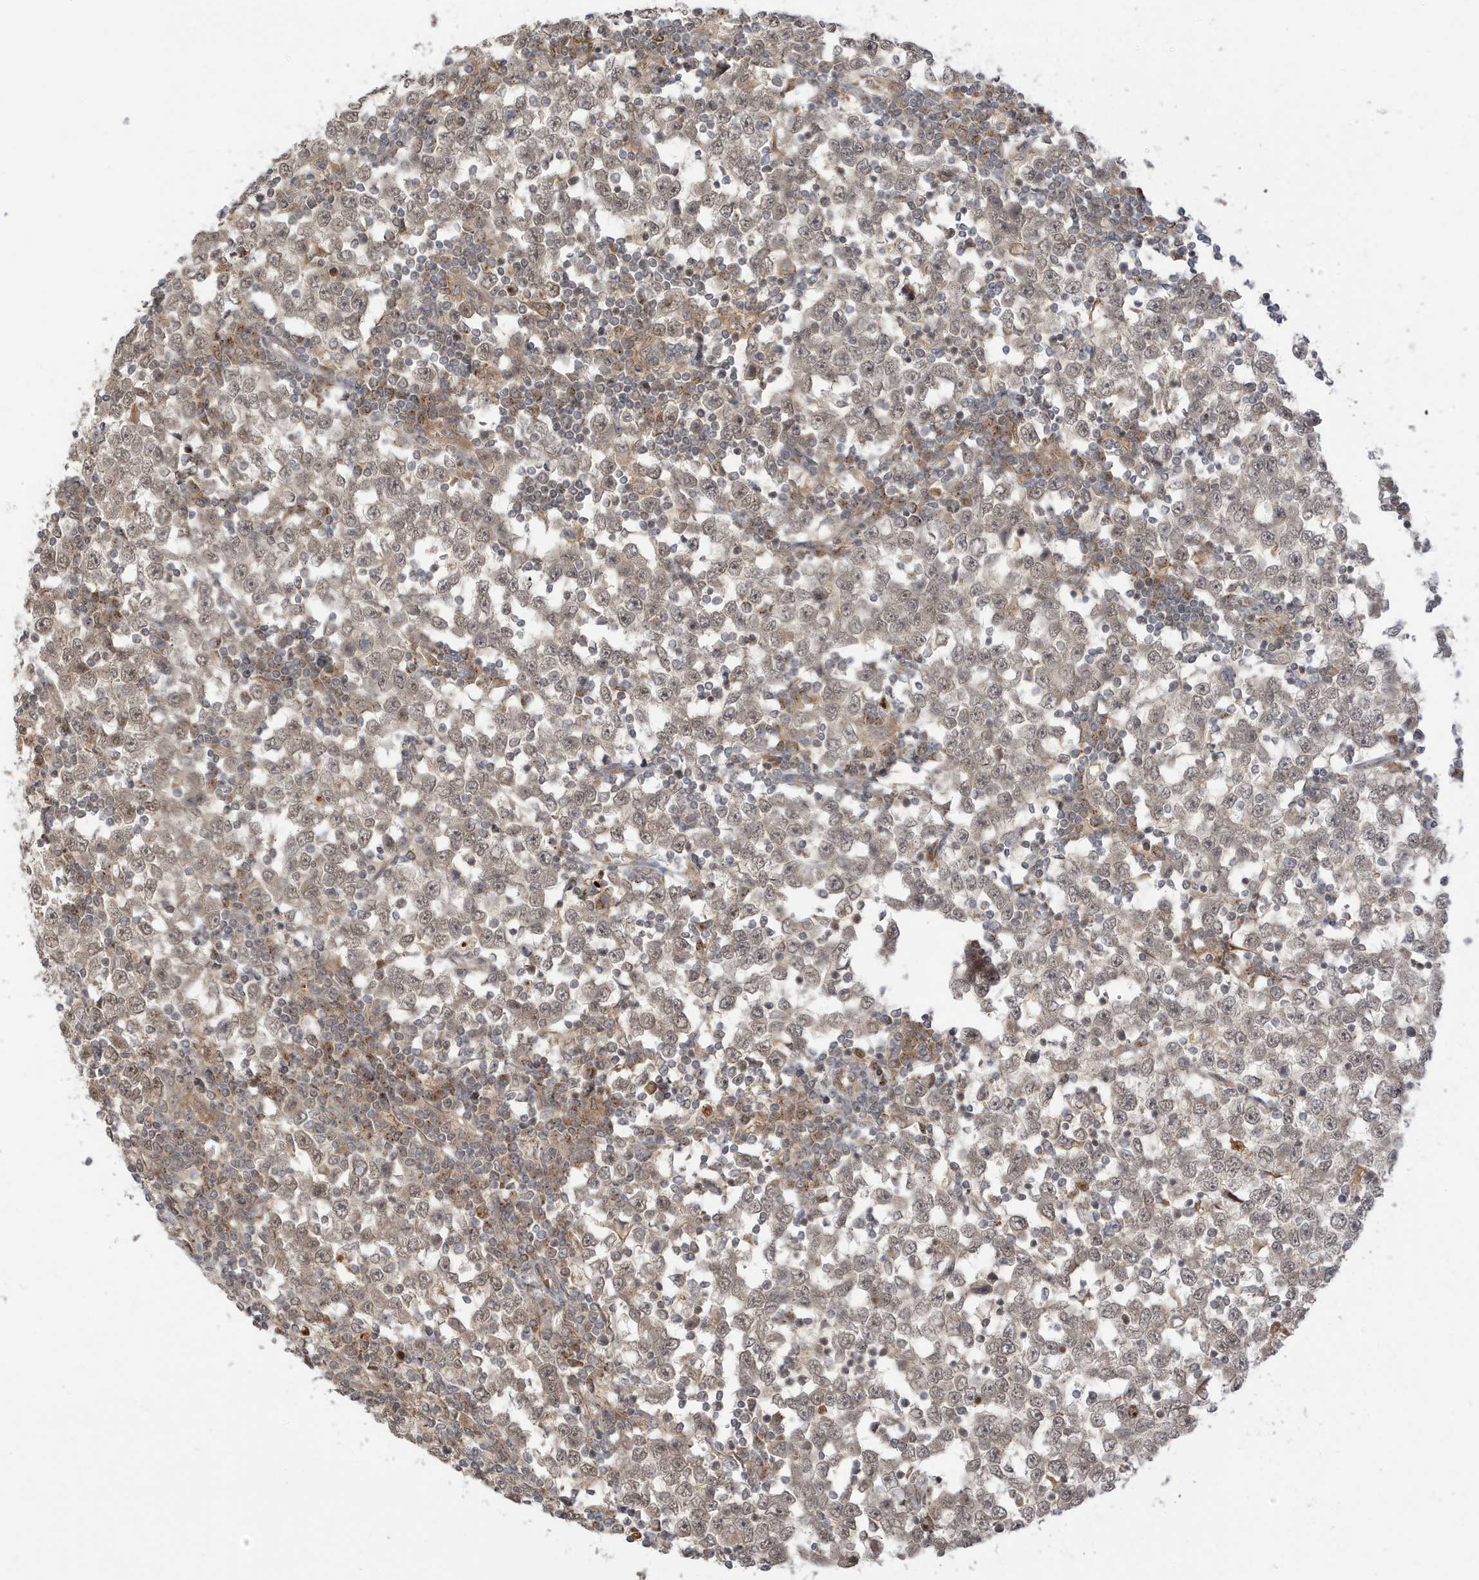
{"staining": {"intensity": "weak", "quantity": ">75%", "location": "cytoplasmic/membranous,nuclear"}, "tissue": "testis cancer", "cell_type": "Tumor cells", "image_type": "cancer", "snomed": [{"axis": "morphology", "description": "Seminoma, NOS"}, {"axis": "topography", "description": "Testis"}], "caption": "Human testis cancer stained with a brown dye exhibits weak cytoplasmic/membranous and nuclear positive expression in approximately >75% of tumor cells.", "gene": "TAB3", "patient": {"sex": "male", "age": 65}}